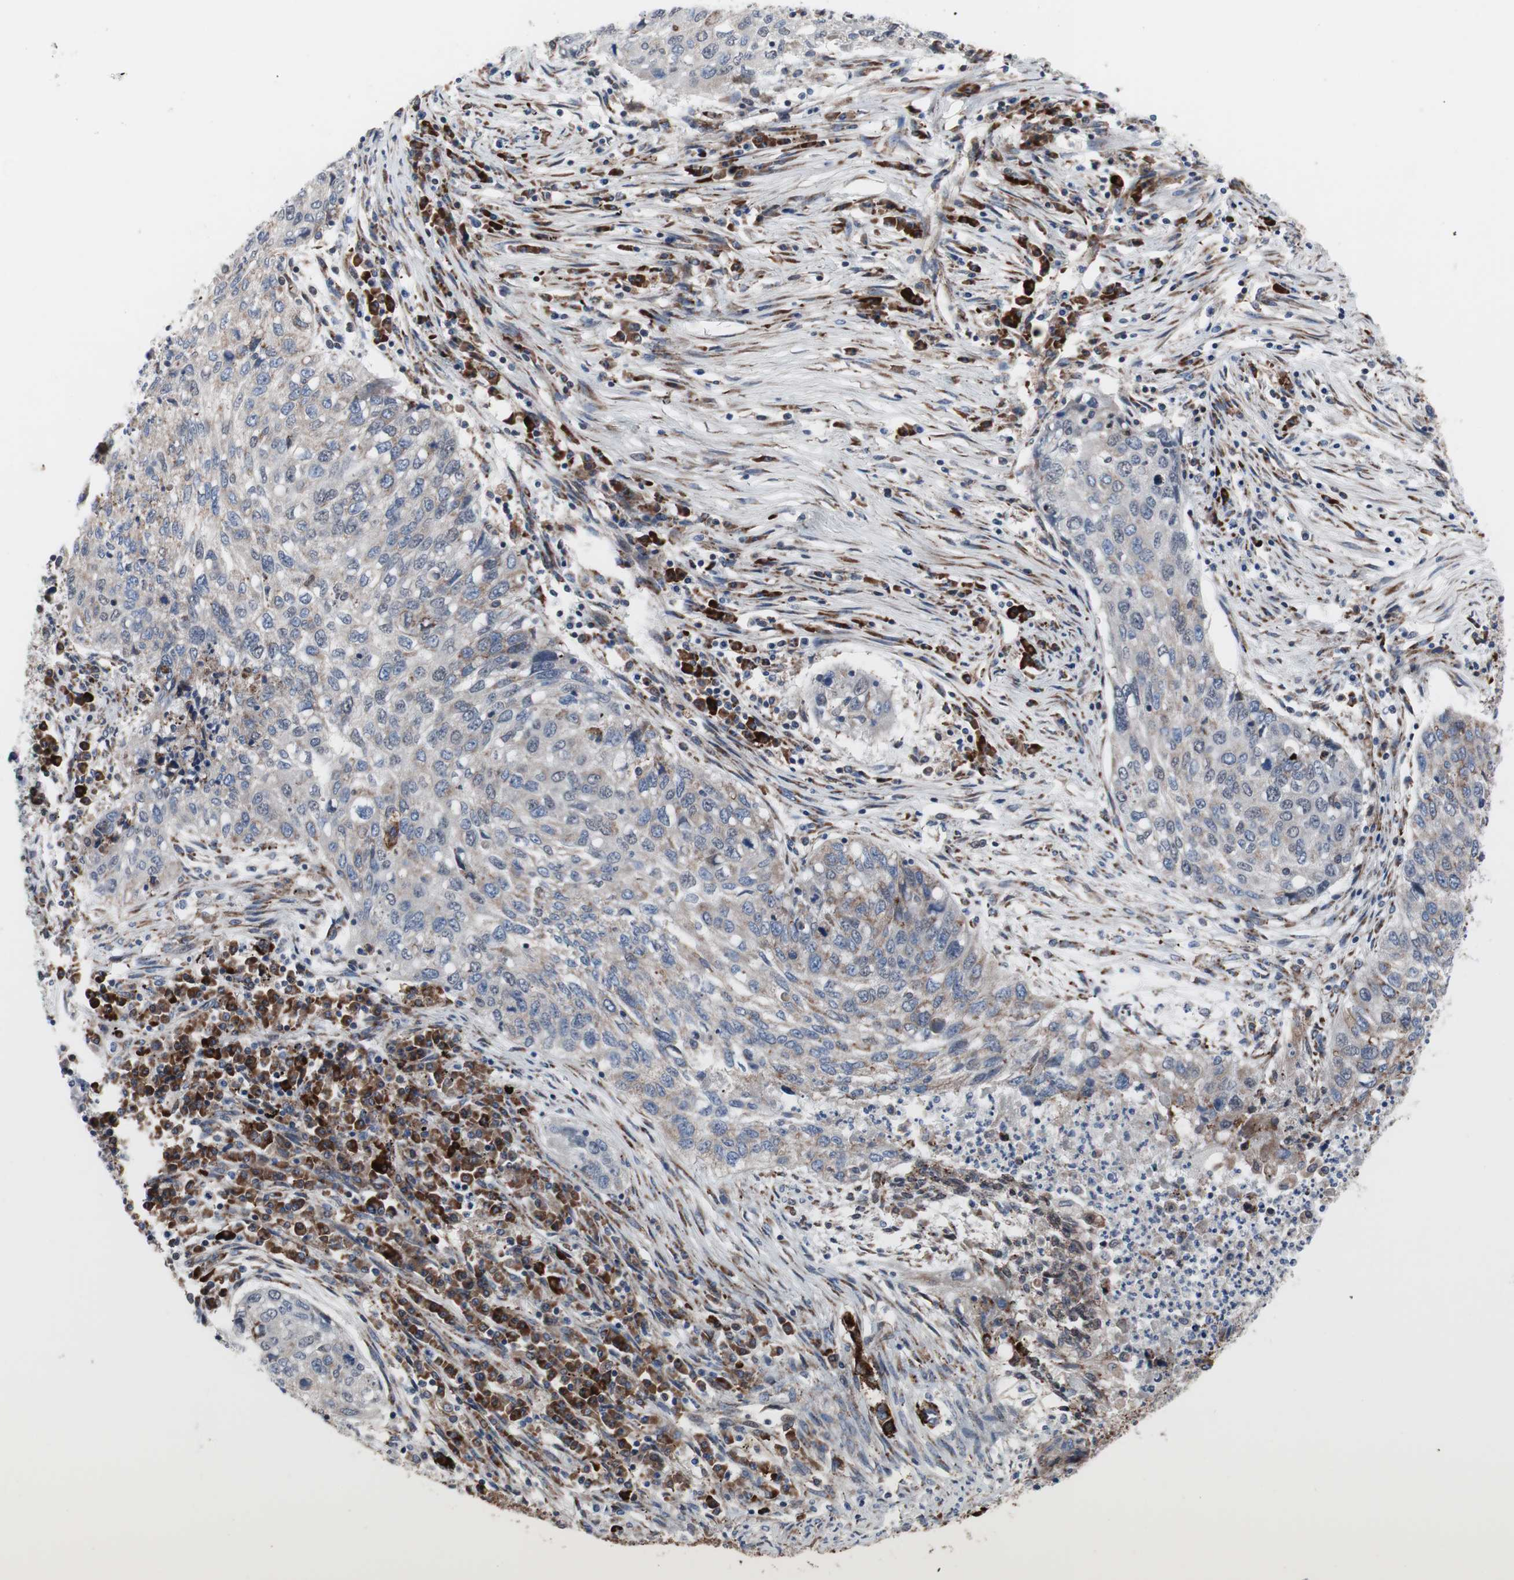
{"staining": {"intensity": "negative", "quantity": "none", "location": "none"}, "tissue": "lung cancer", "cell_type": "Tumor cells", "image_type": "cancer", "snomed": [{"axis": "morphology", "description": "Squamous cell carcinoma, NOS"}, {"axis": "topography", "description": "Lung"}], "caption": "DAB (3,3'-diaminobenzidine) immunohistochemical staining of human lung squamous cell carcinoma displays no significant positivity in tumor cells.", "gene": "KANSL1", "patient": {"sex": "female", "age": 63}}